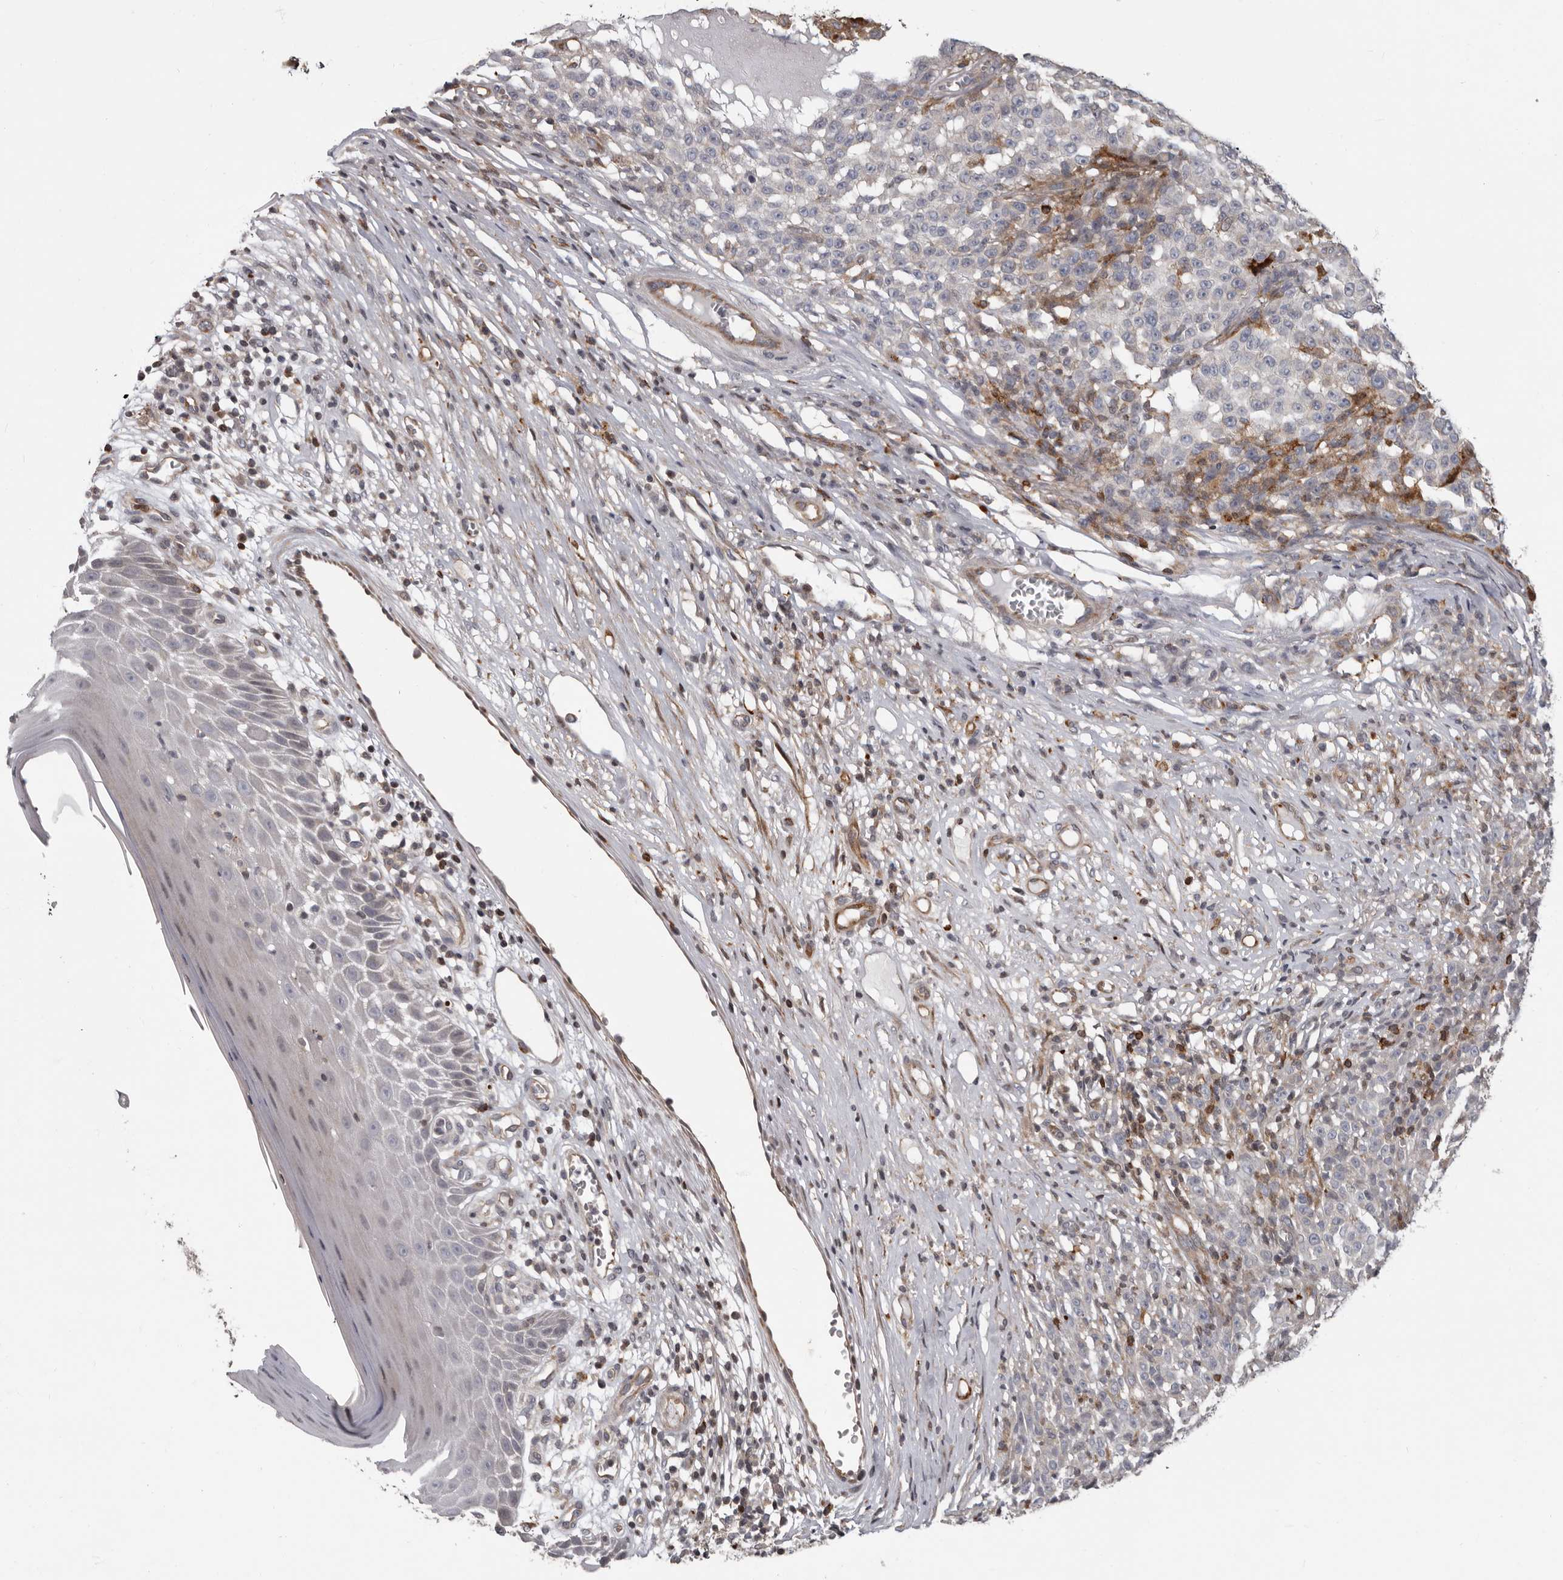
{"staining": {"intensity": "negative", "quantity": "none", "location": "none"}, "tissue": "melanoma", "cell_type": "Tumor cells", "image_type": "cancer", "snomed": [{"axis": "morphology", "description": "Malignant melanoma, NOS"}, {"axis": "topography", "description": "Skin"}], "caption": "This is an immunohistochemistry histopathology image of malignant melanoma. There is no positivity in tumor cells.", "gene": "FGFR4", "patient": {"sex": "female", "age": 82}}